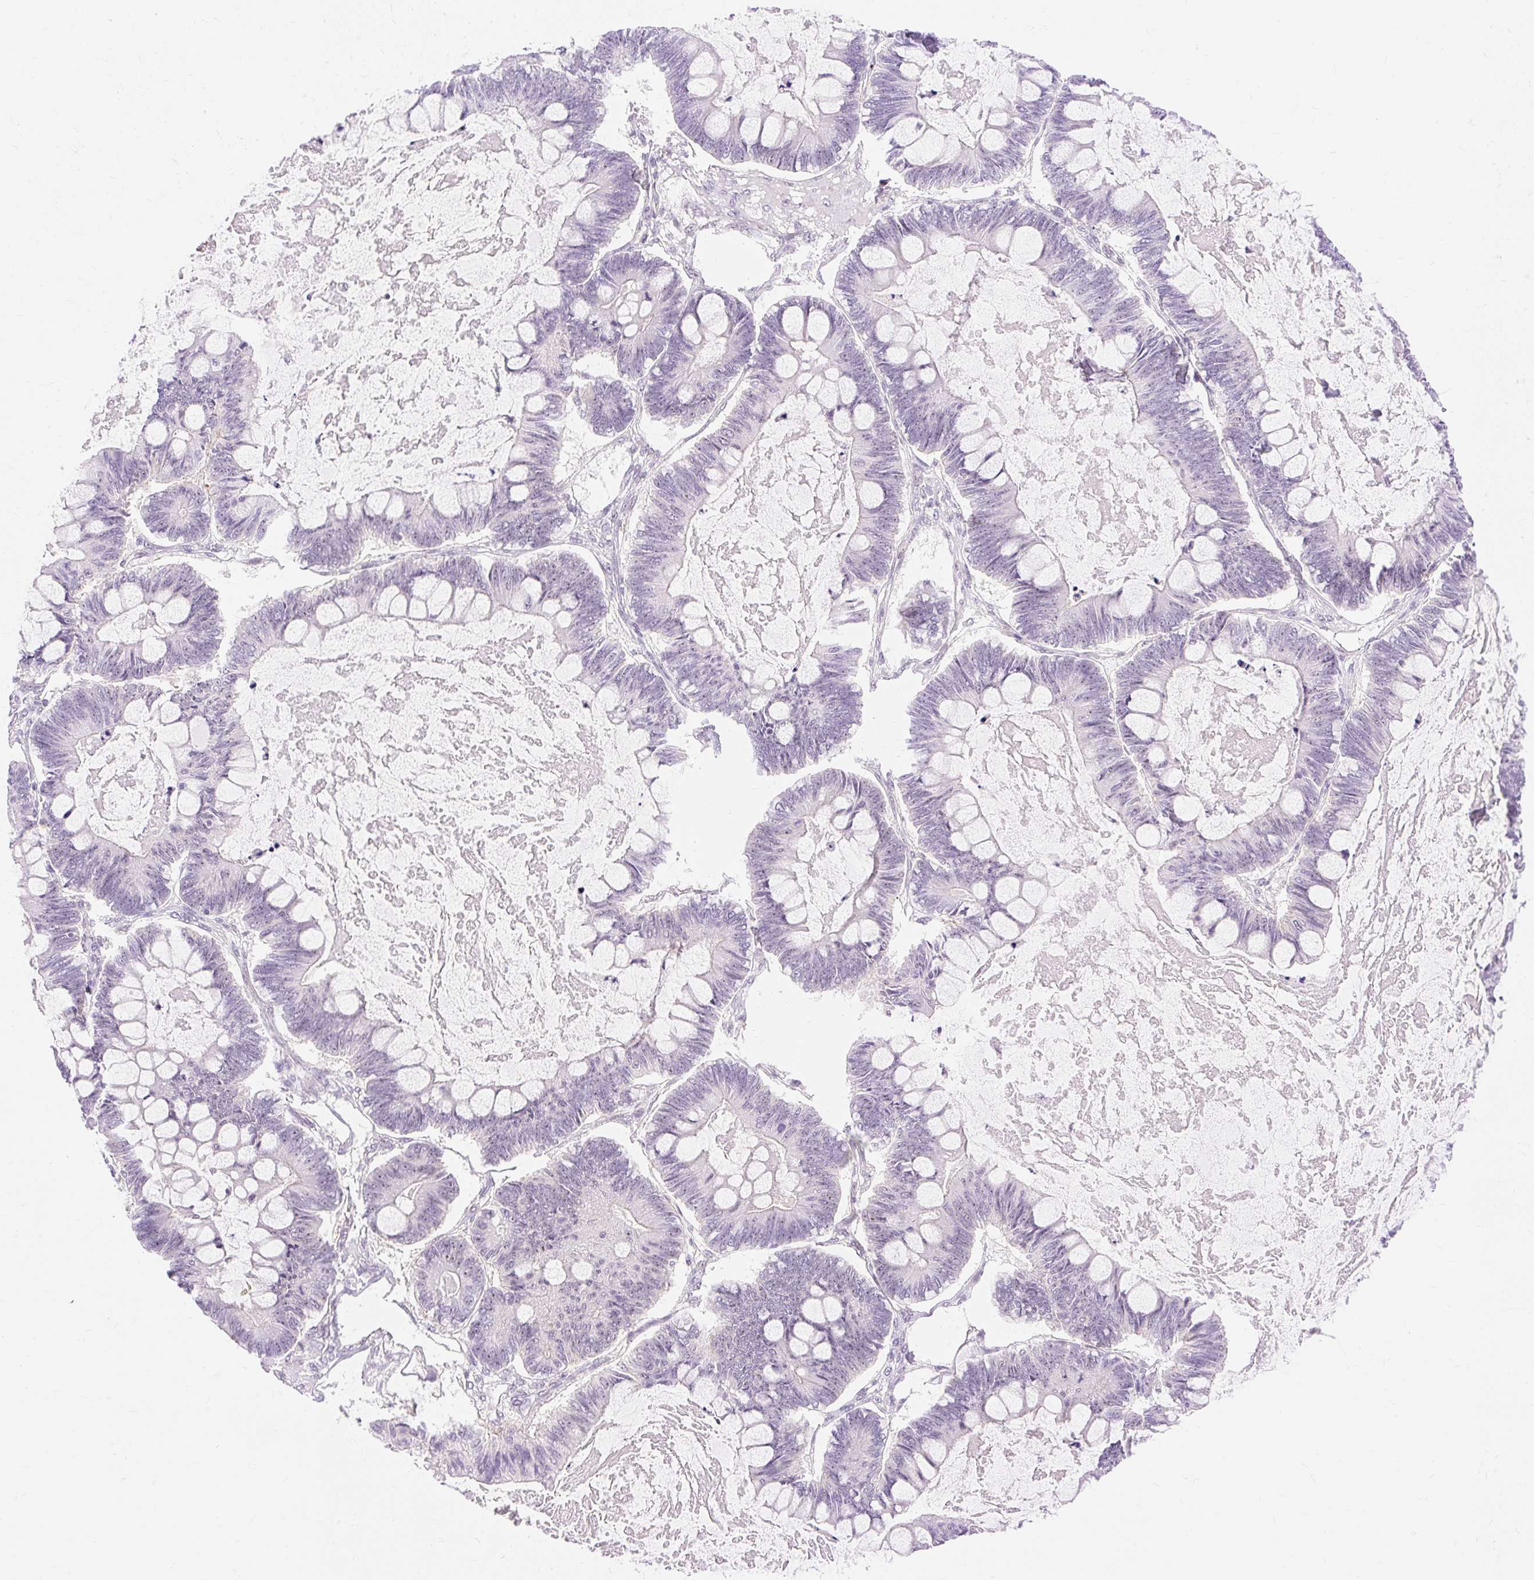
{"staining": {"intensity": "weak", "quantity": "<25%", "location": "nuclear"}, "tissue": "ovarian cancer", "cell_type": "Tumor cells", "image_type": "cancer", "snomed": [{"axis": "morphology", "description": "Cystadenocarcinoma, mucinous, NOS"}, {"axis": "topography", "description": "Ovary"}], "caption": "Human ovarian cancer stained for a protein using immunohistochemistry (IHC) demonstrates no staining in tumor cells.", "gene": "OBP2A", "patient": {"sex": "female", "age": 61}}